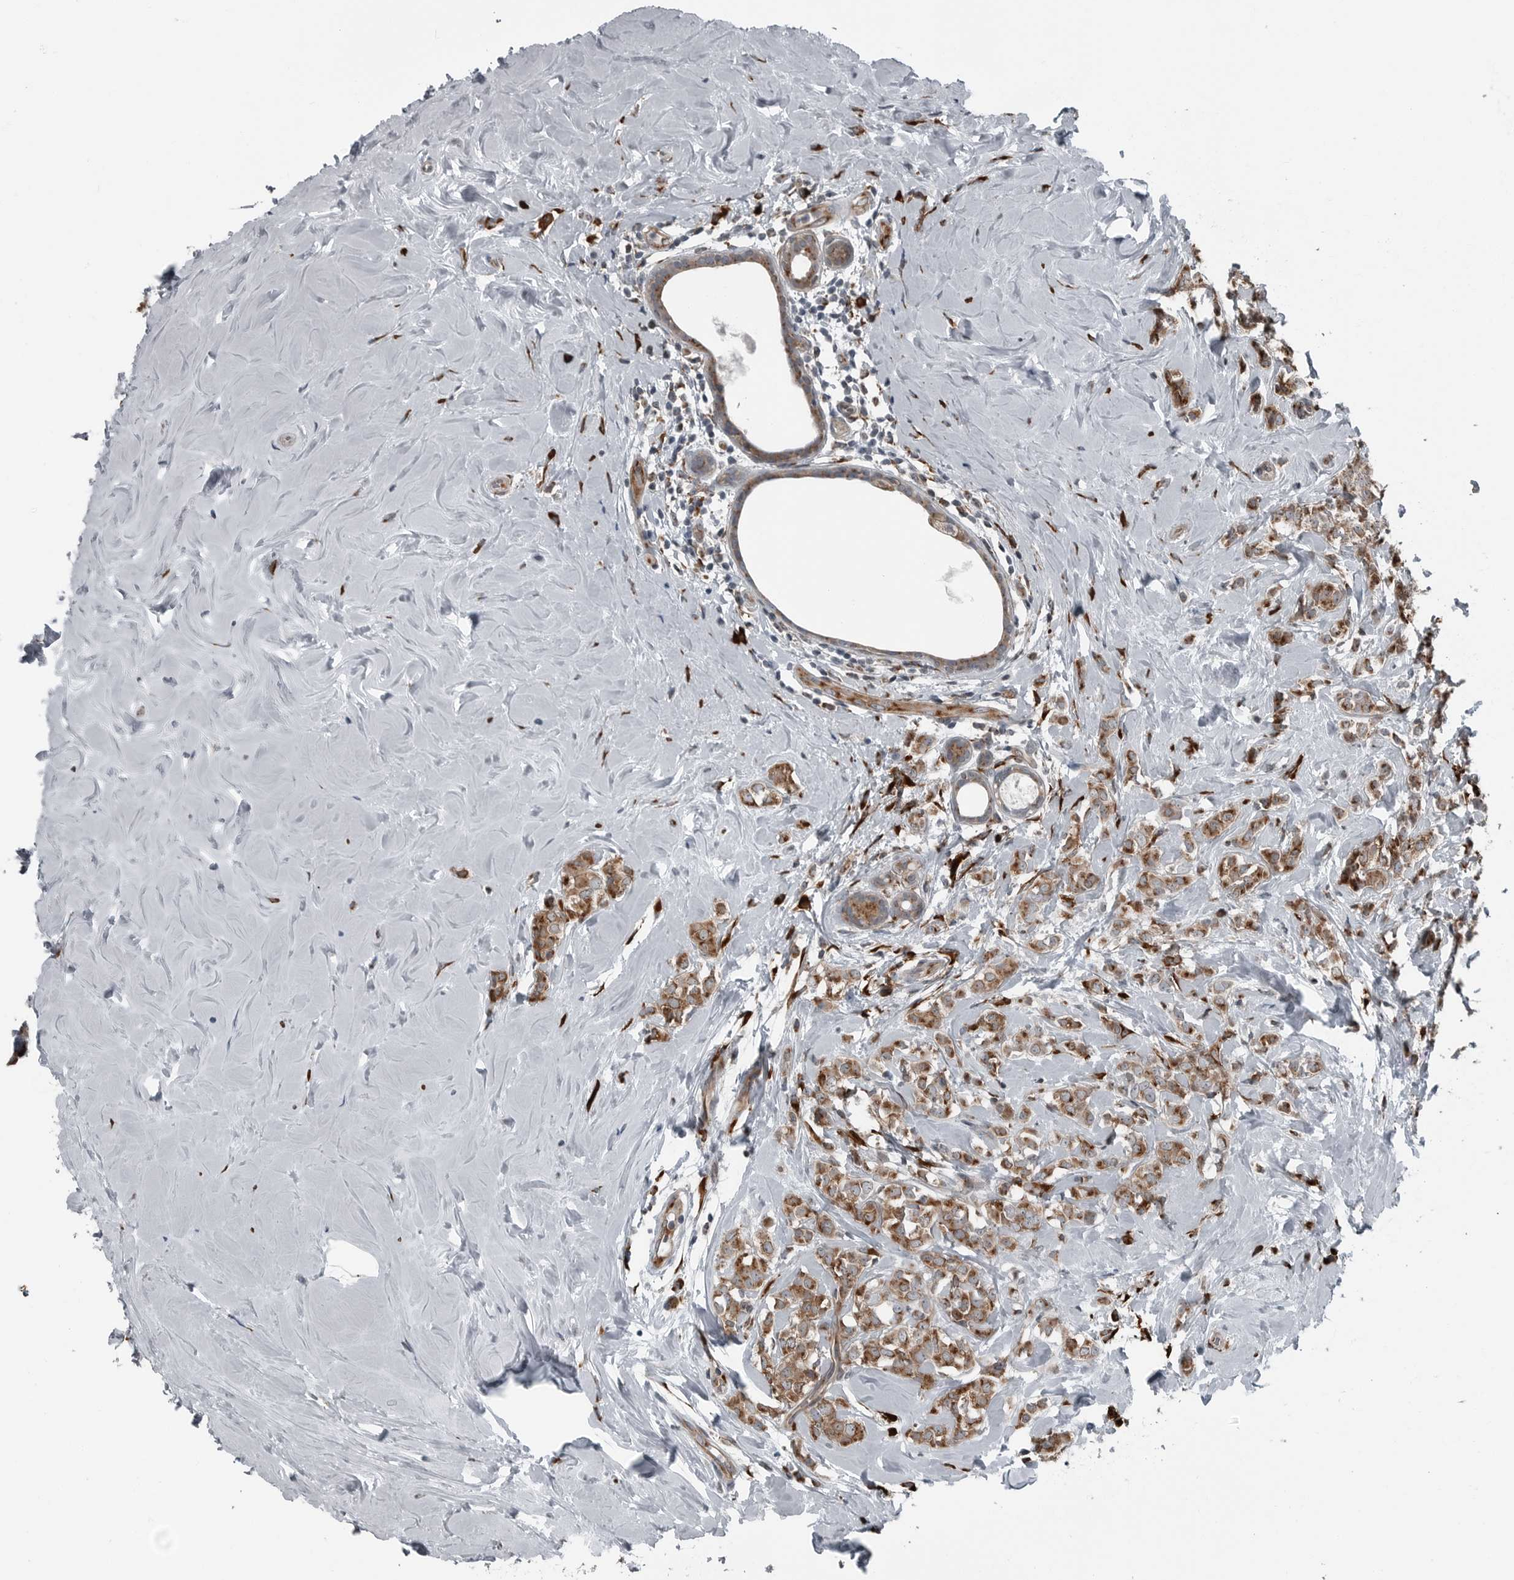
{"staining": {"intensity": "moderate", "quantity": ">75%", "location": "cytoplasmic/membranous"}, "tissue": "breast cancer", "cell_type": "Tumor cells", "image_type": "cancer", "snomed": [{"axis": "morphology", "description": "Lobular carcinoma"}, {"axis": "topography", "description": "Breast"}], "caption": "This image exhibits breast cancer stained with immunohistochemistry (IHC) to label a protein in brown. The cytoplasmic/membranous of tumor cells show moderate positivity for the protein. Nuclei are counter-stained blue.", "gene": "CEP85", "patient": {"sex": "female", "age": 47}}